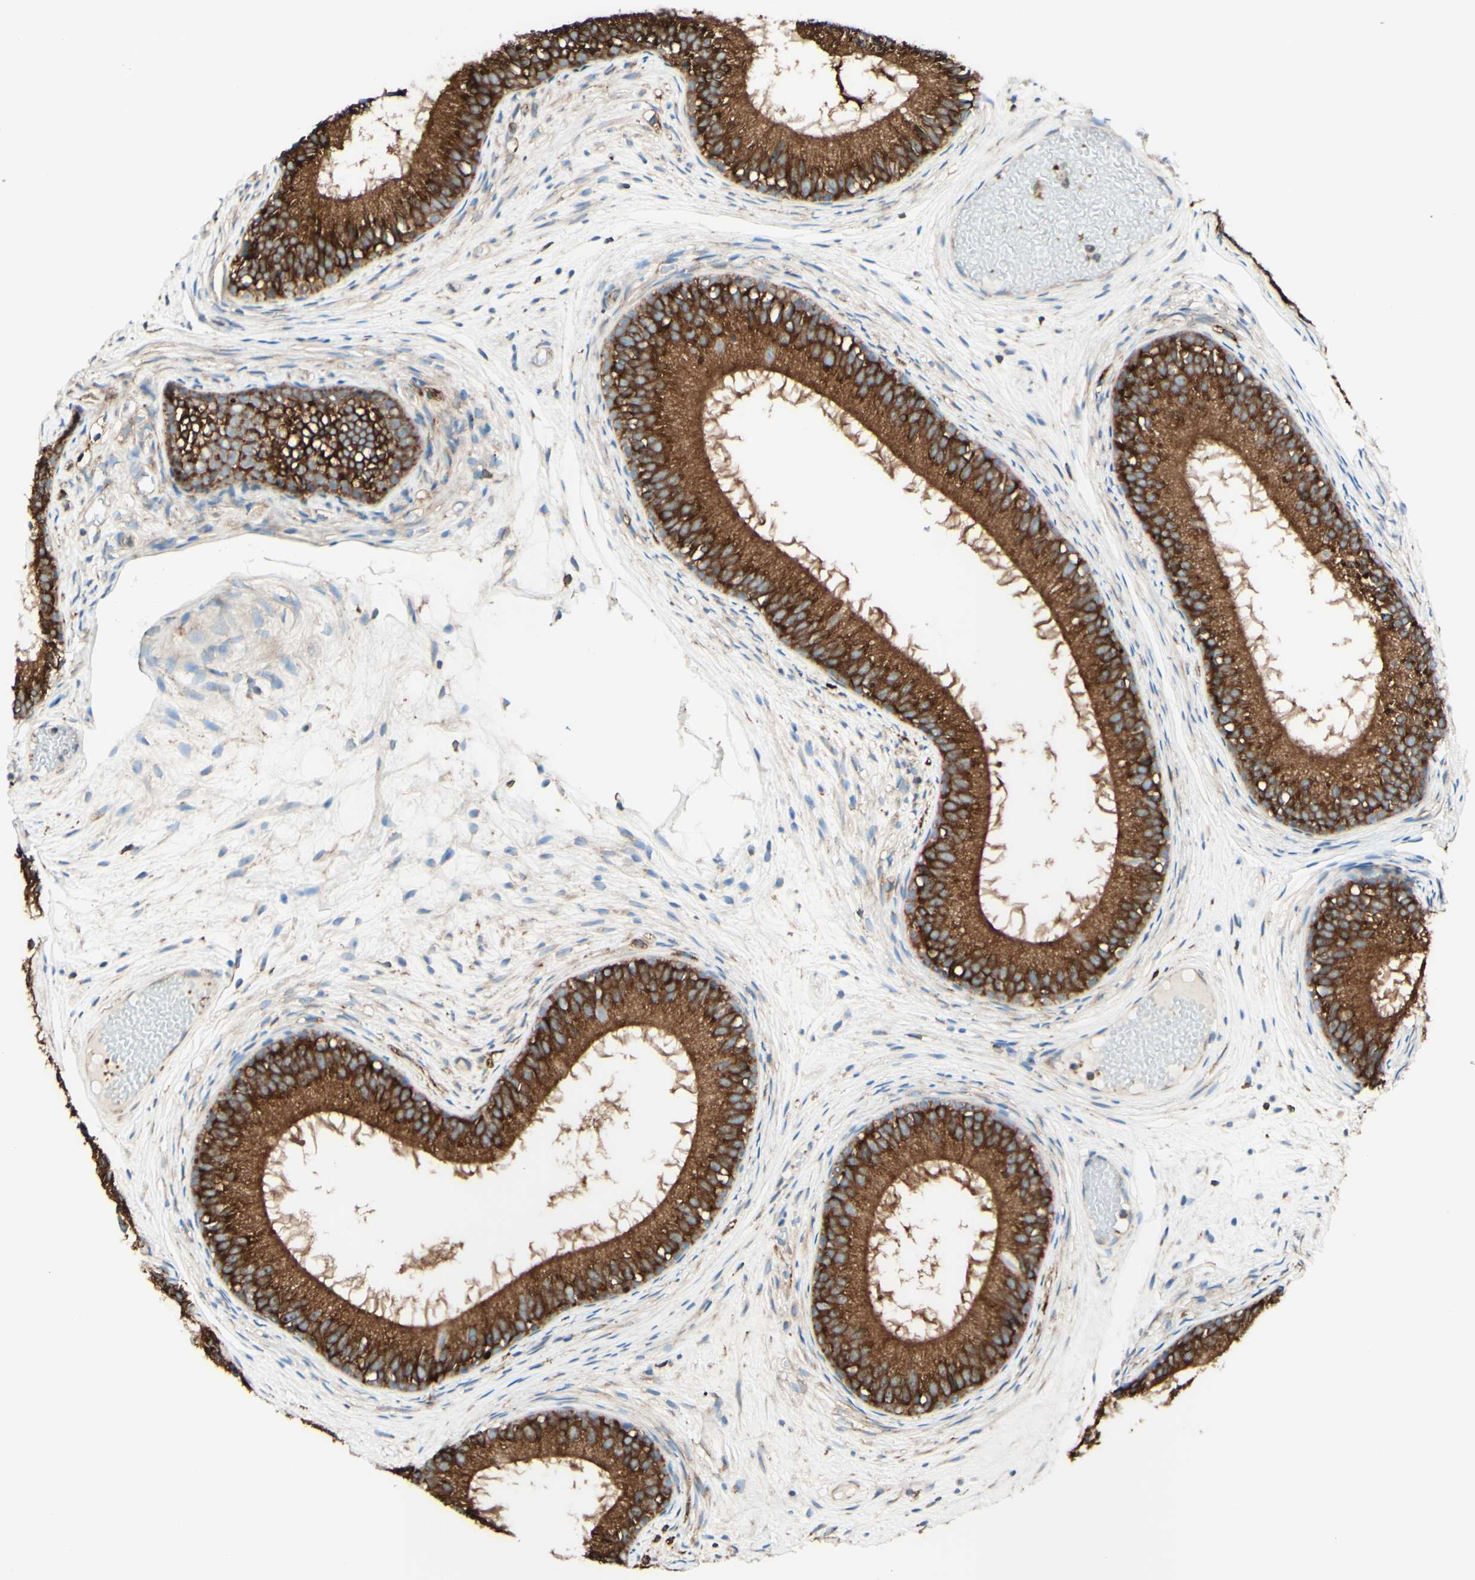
{"staining": {"intensity": "strong", "quantity": ">75%", "location": "cytoplasmic/membranous"}, "tissue": "epididymis", "cell_type": "Glandular cells", "image_type": "normal", "snomed": [{"axis": "morphology", "description": "Normal tissue, NOS"}, {"axis": "morphology", "description": "Atrophy, NOS"}, {"axis": "topography", "description": "Testis"}, {"axis": "topography", "description": "Epididymis"}], "caption": "A high amount of strong cytoplasmic/membranous positivity is seen in approximately >75% of glandular cells in unremarkable epididymis. Ihc stains the protein of interest in brown and the nuclei are stained blue.", "gene": "DNAJB11", "patient": {"sex": "male", "age": 18}}